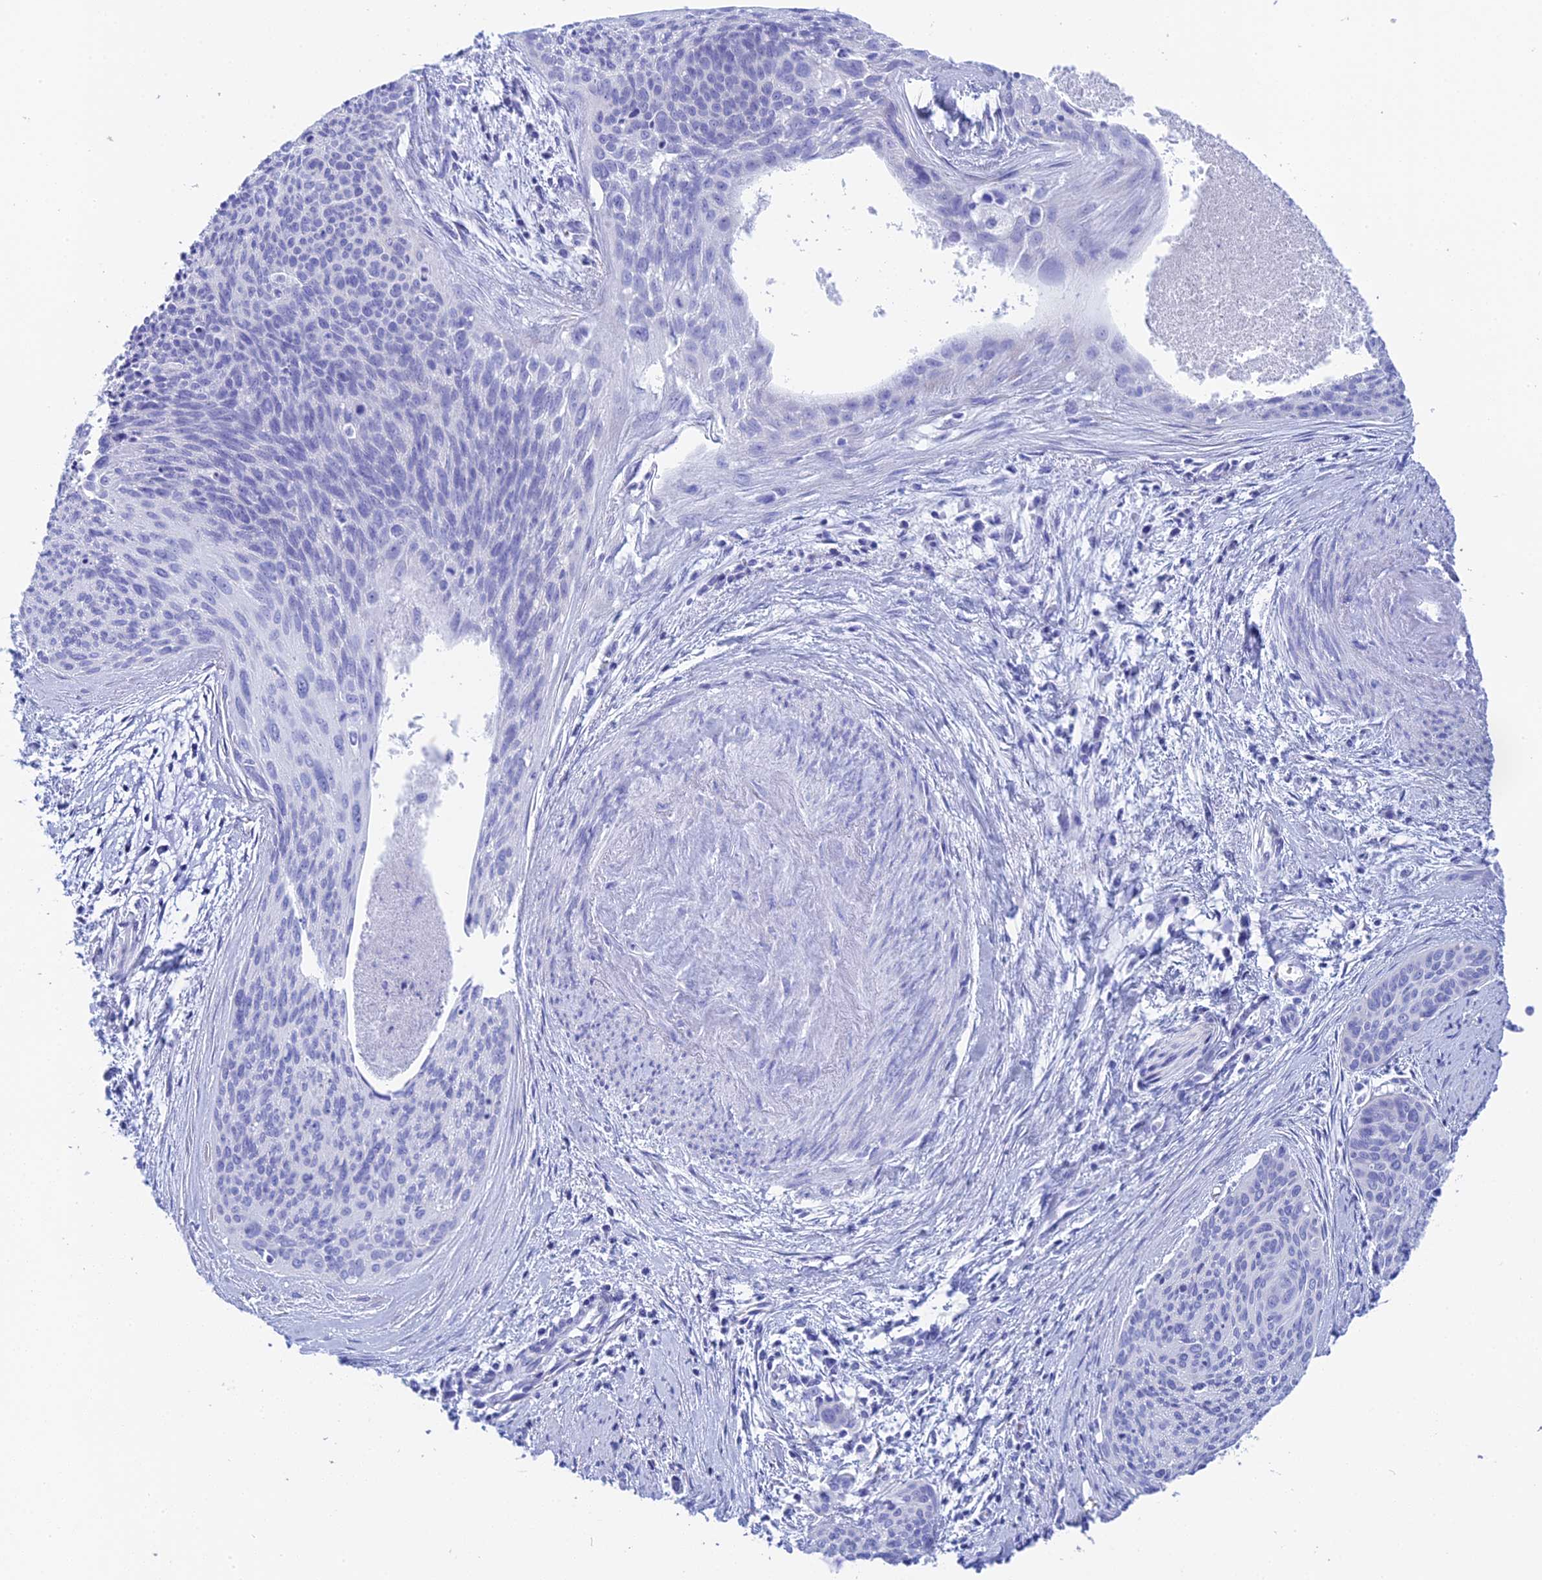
{"staining": {"intensity": "negative", "quantity": "none", "location": "none"}, "tissue": "cervical cancer", "cell_type": "Tumor cells", "image_type": "cancer", "snomed": [{"axis": "morphology", "description": "Squamous cell carcinoma, NOS"}, {"axis": "topography", "description": "Cervix"}], "caption": "IHC of cervical squamous cell carcinoma exhibits no positivity in tumor cells. The staining was performed using DAB to visualize the protein expression in brown, while the nuclei were stained in blue with hematoxylin (Magnification: 20x).", "gene": "TEX101", "patient": {"sex": "female", "age": 55}}